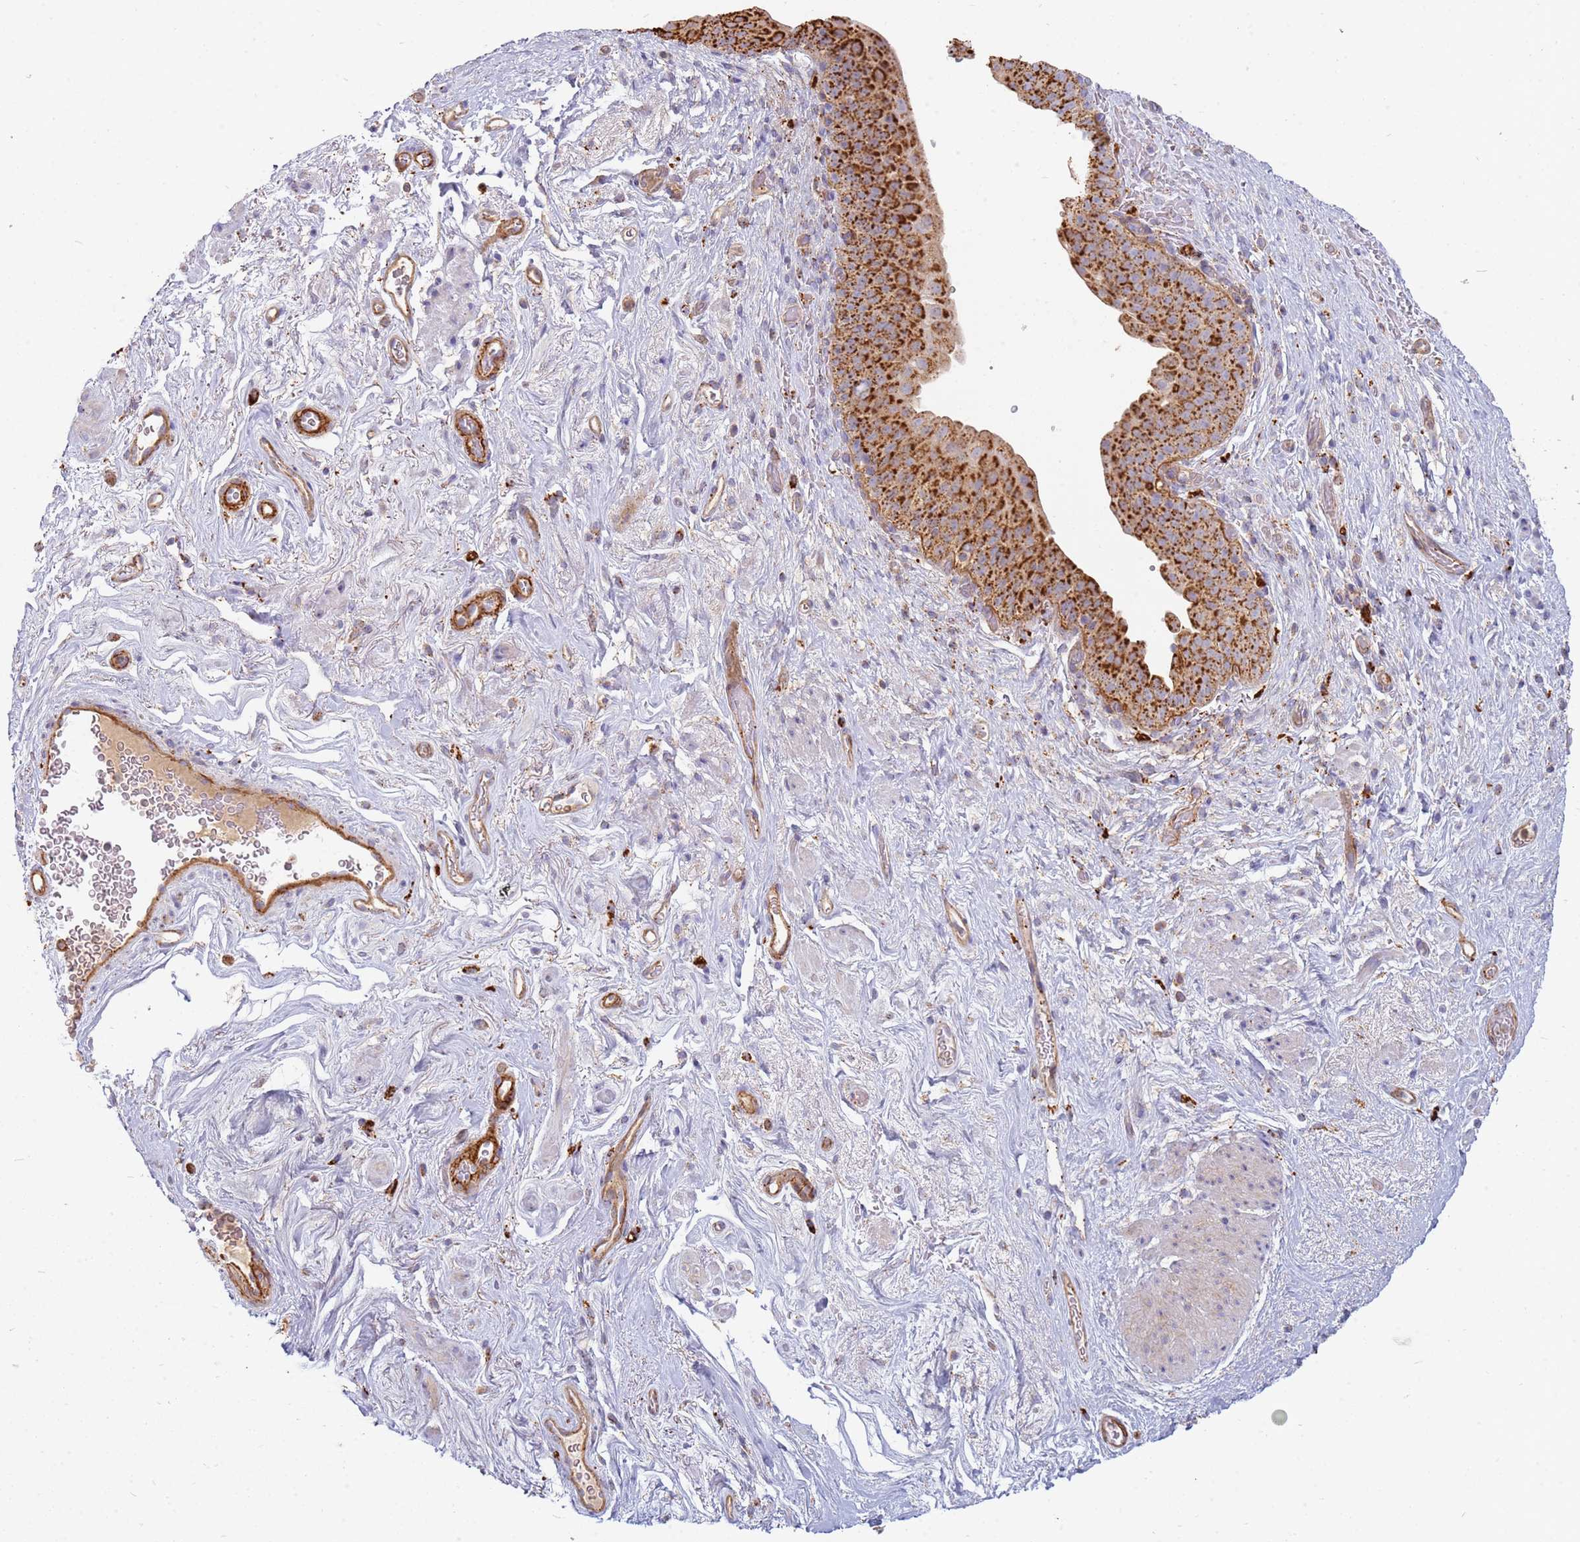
{"staining": {"intensity": "moderate", "quantity": "<25%", "location": "cytoplasmic/membranous"}, "tissue": "smooth muscle", "cell_type": "Smooth muscle cells", "image_type": "normal", "snomed": [{"axis": "morphology", "description": "Normal tissue, NOS"}, {"axis": "topography", "description": "Smooth muscle"}, {"axis": "topography", "description": "Peripheral nerve tissue"}], "caption": "Immunohistochemical staining of normal smooth muscle reveals <25% levels of moderate cytoplasmic/membranous protein staining in about <25% of smooth muscle cells.", "gene": "TMEM229B", "patient": {"sex": "male", "age": 69}}